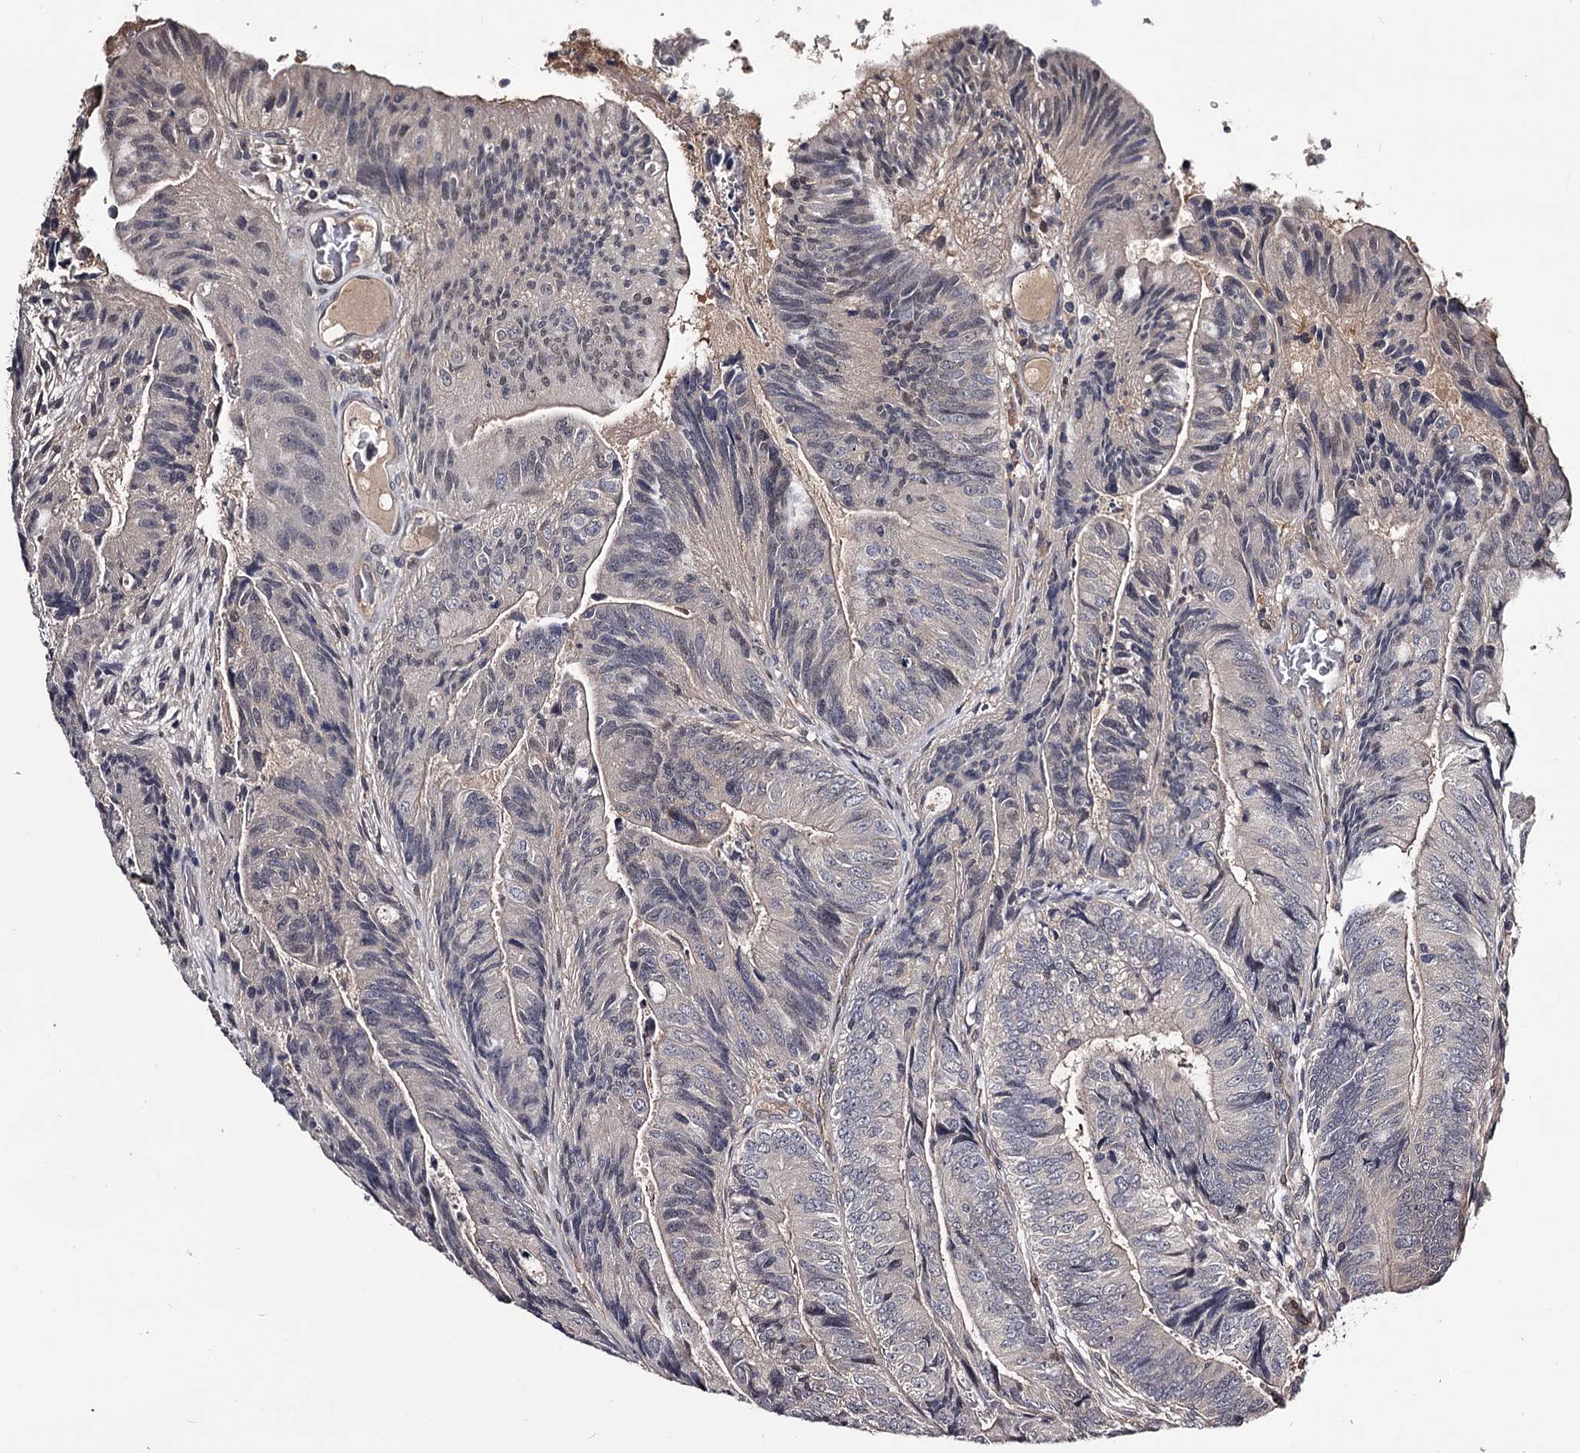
{"staining": {"intensity": "negative", "quantity": "none", "location": "none"}, "tissue": "colorectal cancer", "cell_type": "Tumor cells", "image_type": "cancer", "snomed": [{"axis": "morphology", "description": "Adenocarcinoma, NOS"}, {"axis": "topography", "description": "Colon"}], "caption": "DAB (3,3'-diaminobenzidine) immunohistochemical staining of human colorectal cancer (adenocarcinoma) demonstrates no significant positivity in tumor cells.", "gene": "GSTO1", "patient": {"sex": "female", "age": 67}}